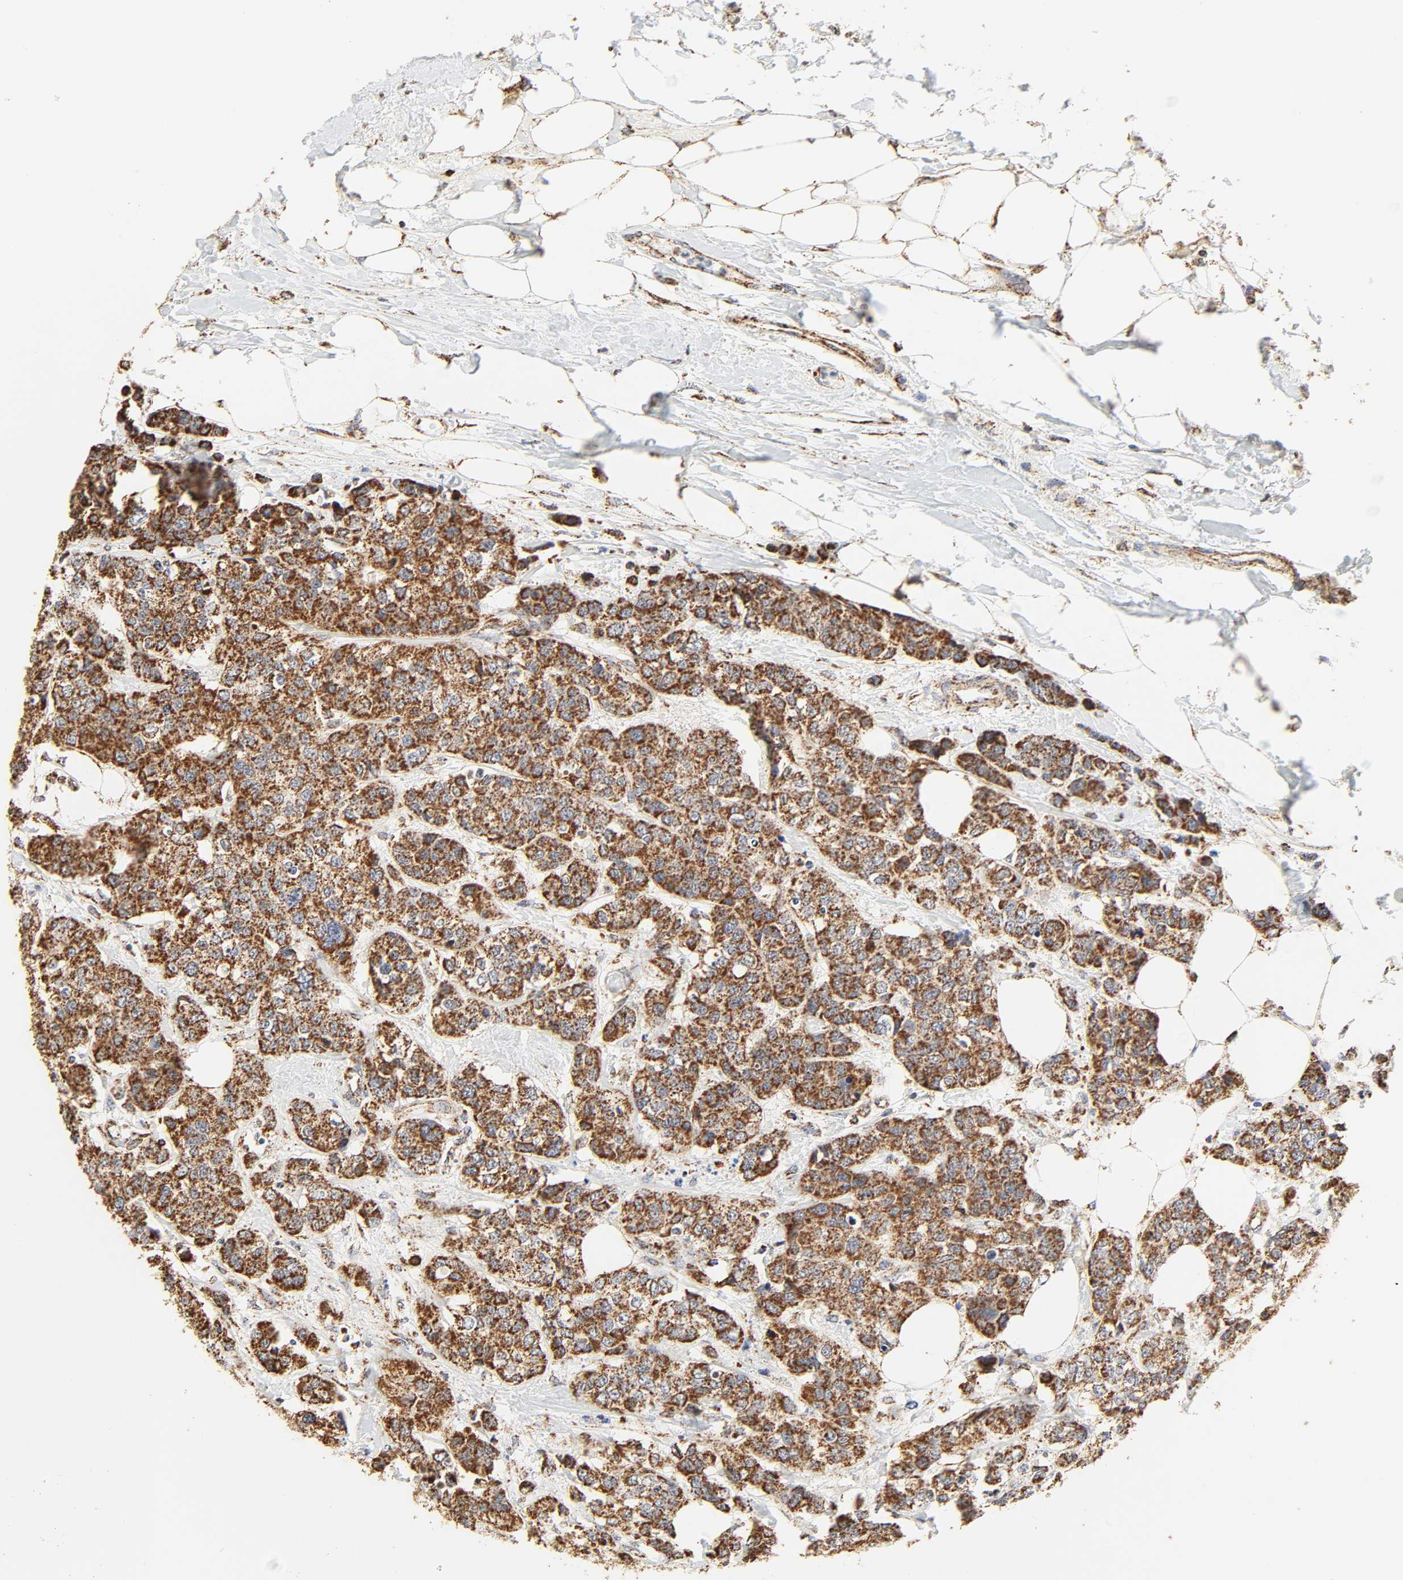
{"staining": {"intensity": "strong", "quantity": ">75%", "location": "cytoplasmic/membranous"}, "tissue": "breast cancer", "cell_type": "Tumor cells", "image_type": "cancer", "snomed": [{"axis": "morphology", "description": "Duct carcinoma"}, {"axis": "topography", "description": "Breast"}], "caption": "Breast cancer stained with a brown dye demonstrates strong cytoplasmic/membranous positive positivity in approximately >75% of tumor cells.", "gene": "ZMAT5", "patient": {"sex": "female", "age": 51}}